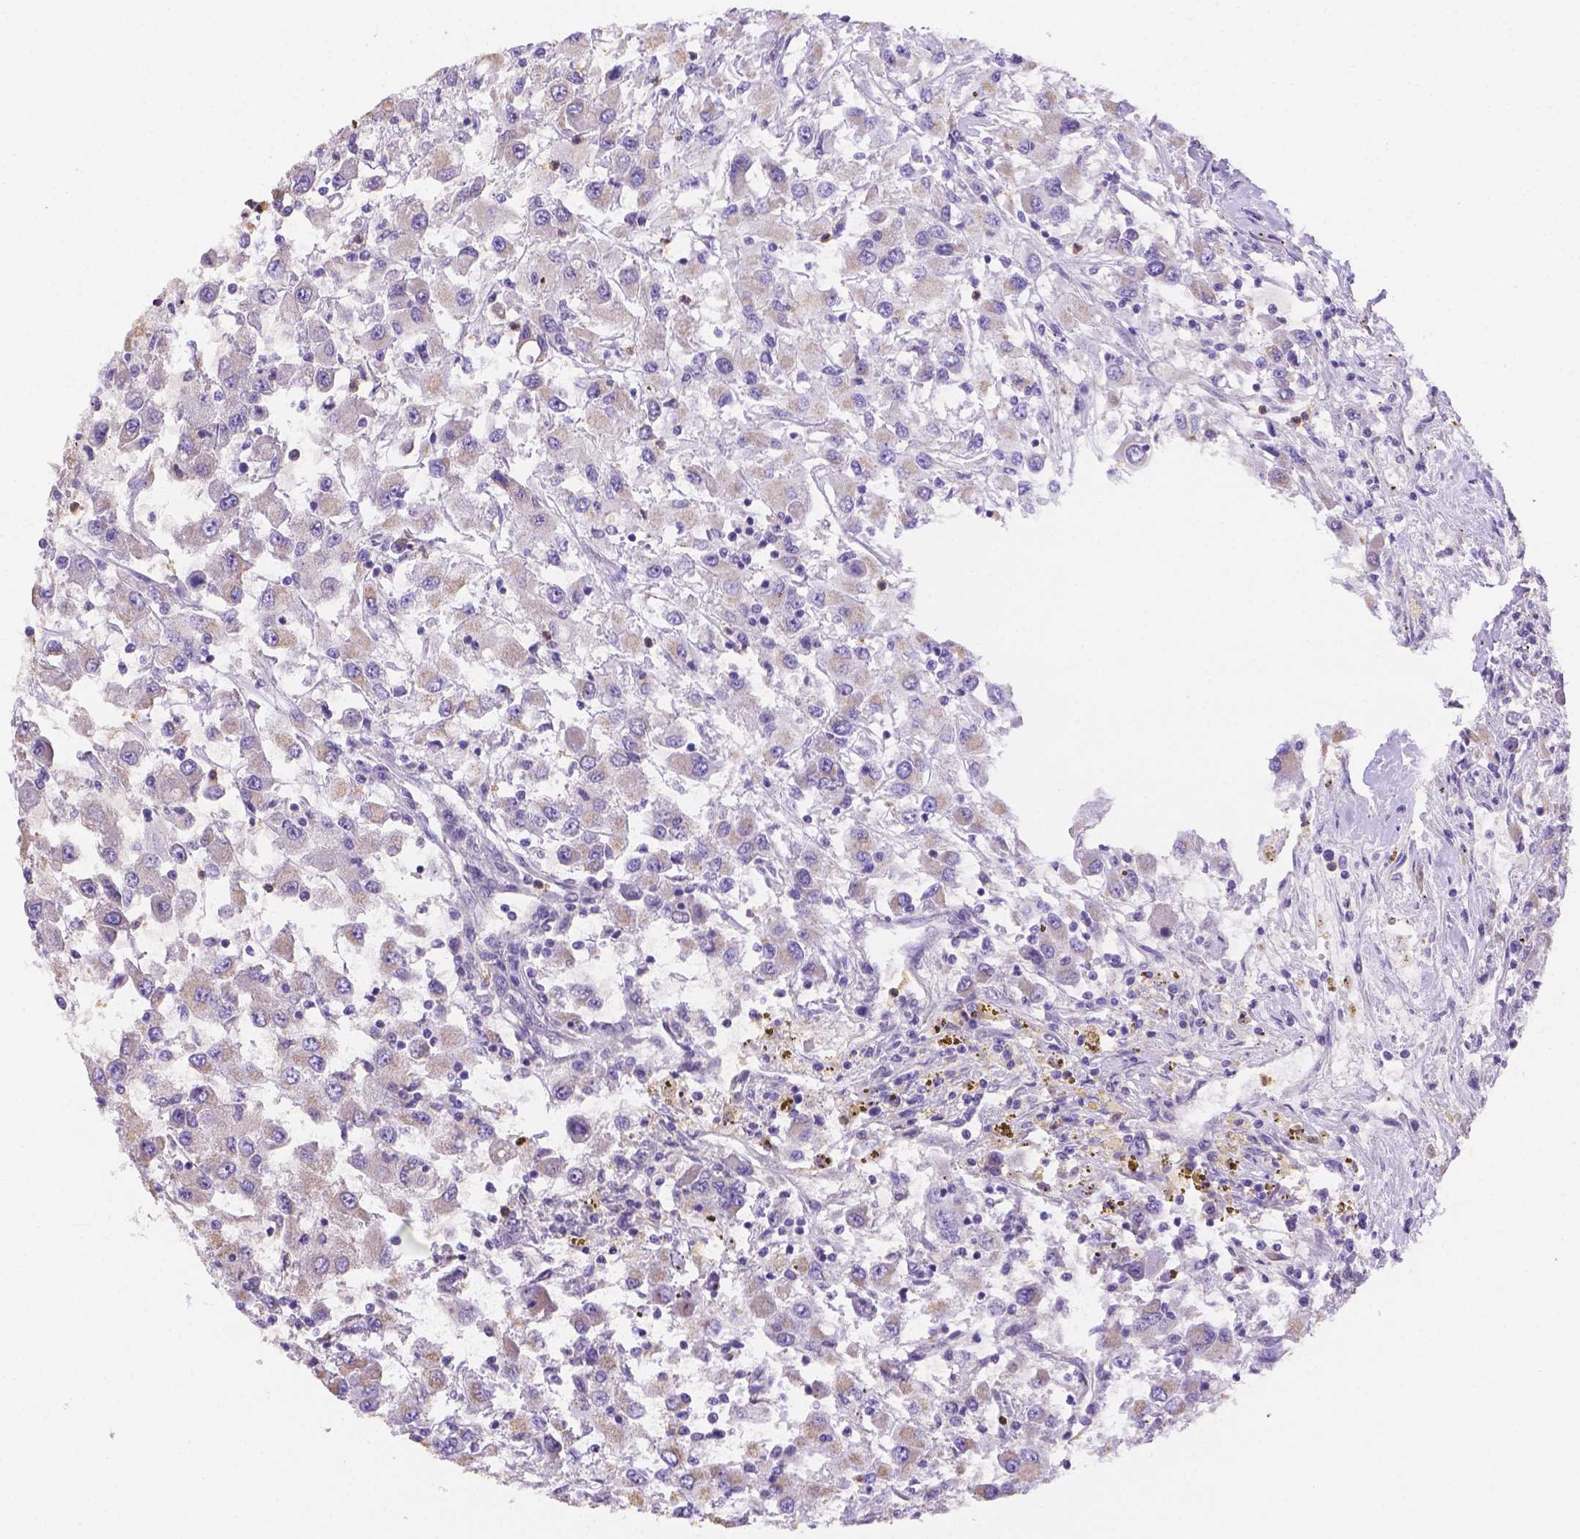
{"staining": {"intensity": "negative", "quantity": "none", "location": "none"}, "tissue": "renal cancer", "cell_type": "Tumor cells", "image_type": "cancer", "snomed": [{"axis": "morphology", "description": "Adenocarcinoma, NOS"}, {"axis": "topography", "description": "Kidney"}], "caption": "Immunohistochemistry (IHC) of human renal cancer demonstrates no positivity in tumor cells. The staining was performed using DAB to visualize the protein expression in brown, while the nuclei were stained in blue with hematoxylin (Magnification: 20x).", "gene": "NXPE2", "patient": {"sex": "female", "age": 67}}